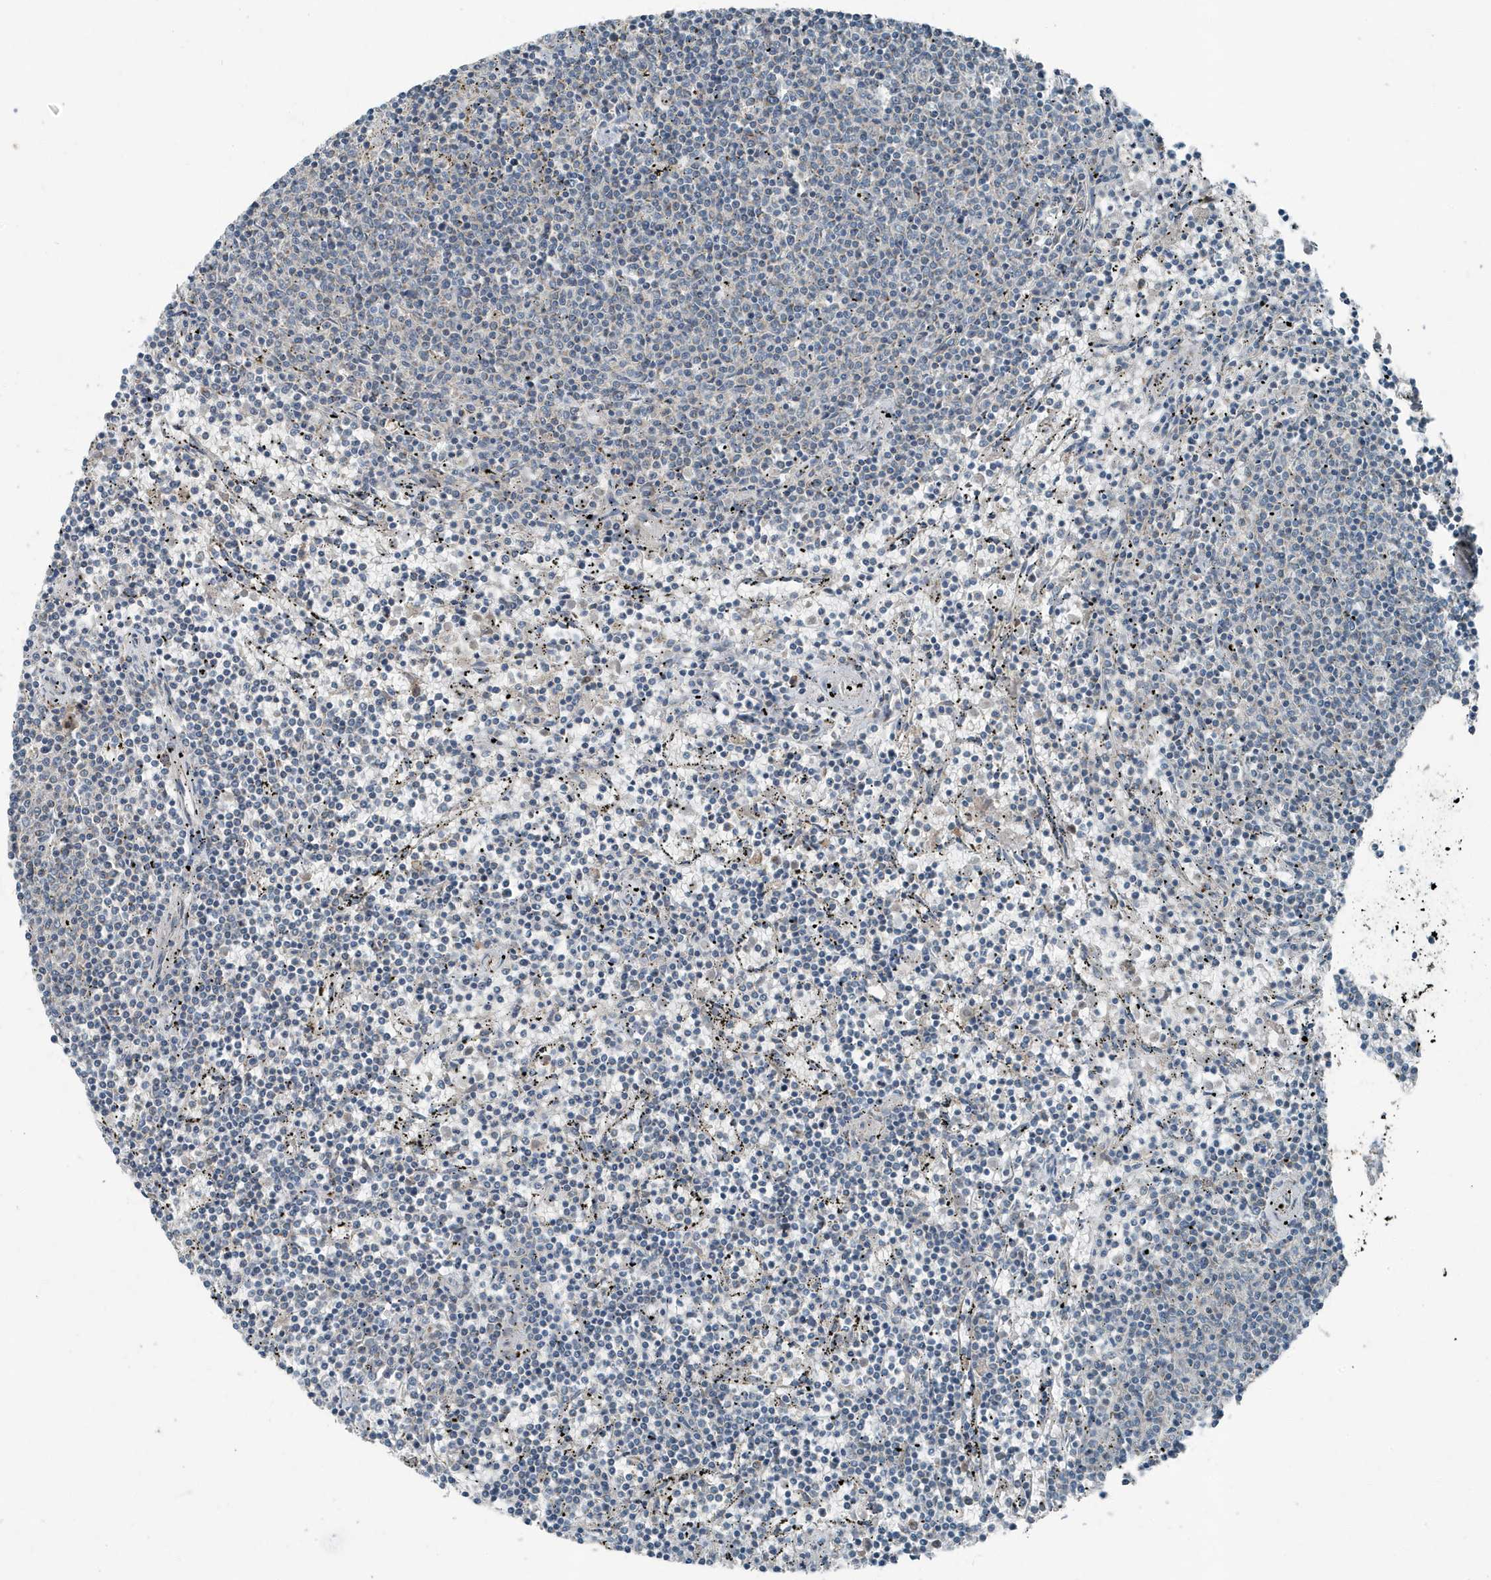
{"staining": {"intensity": "negative", "quantity": "none", "location": "none"}, "tissue": "lymphoma", "cell_type": "Tumor cells", "image_type": "cancer", "snomed": [{"axis": "morphology", "description": "Malignant lymphoma, non-Hodgkin's type, Low grade"}, {"axis": "topography", "description": "Spleen"}], "caption": "Immunohistochemical staining of low-grade malignant lymphoma, non-Hodgkin's type exhibits no significant expression in tumor cells.", "gene": "MT-CYB", "patient": {"sex": "female", "age": 50}}